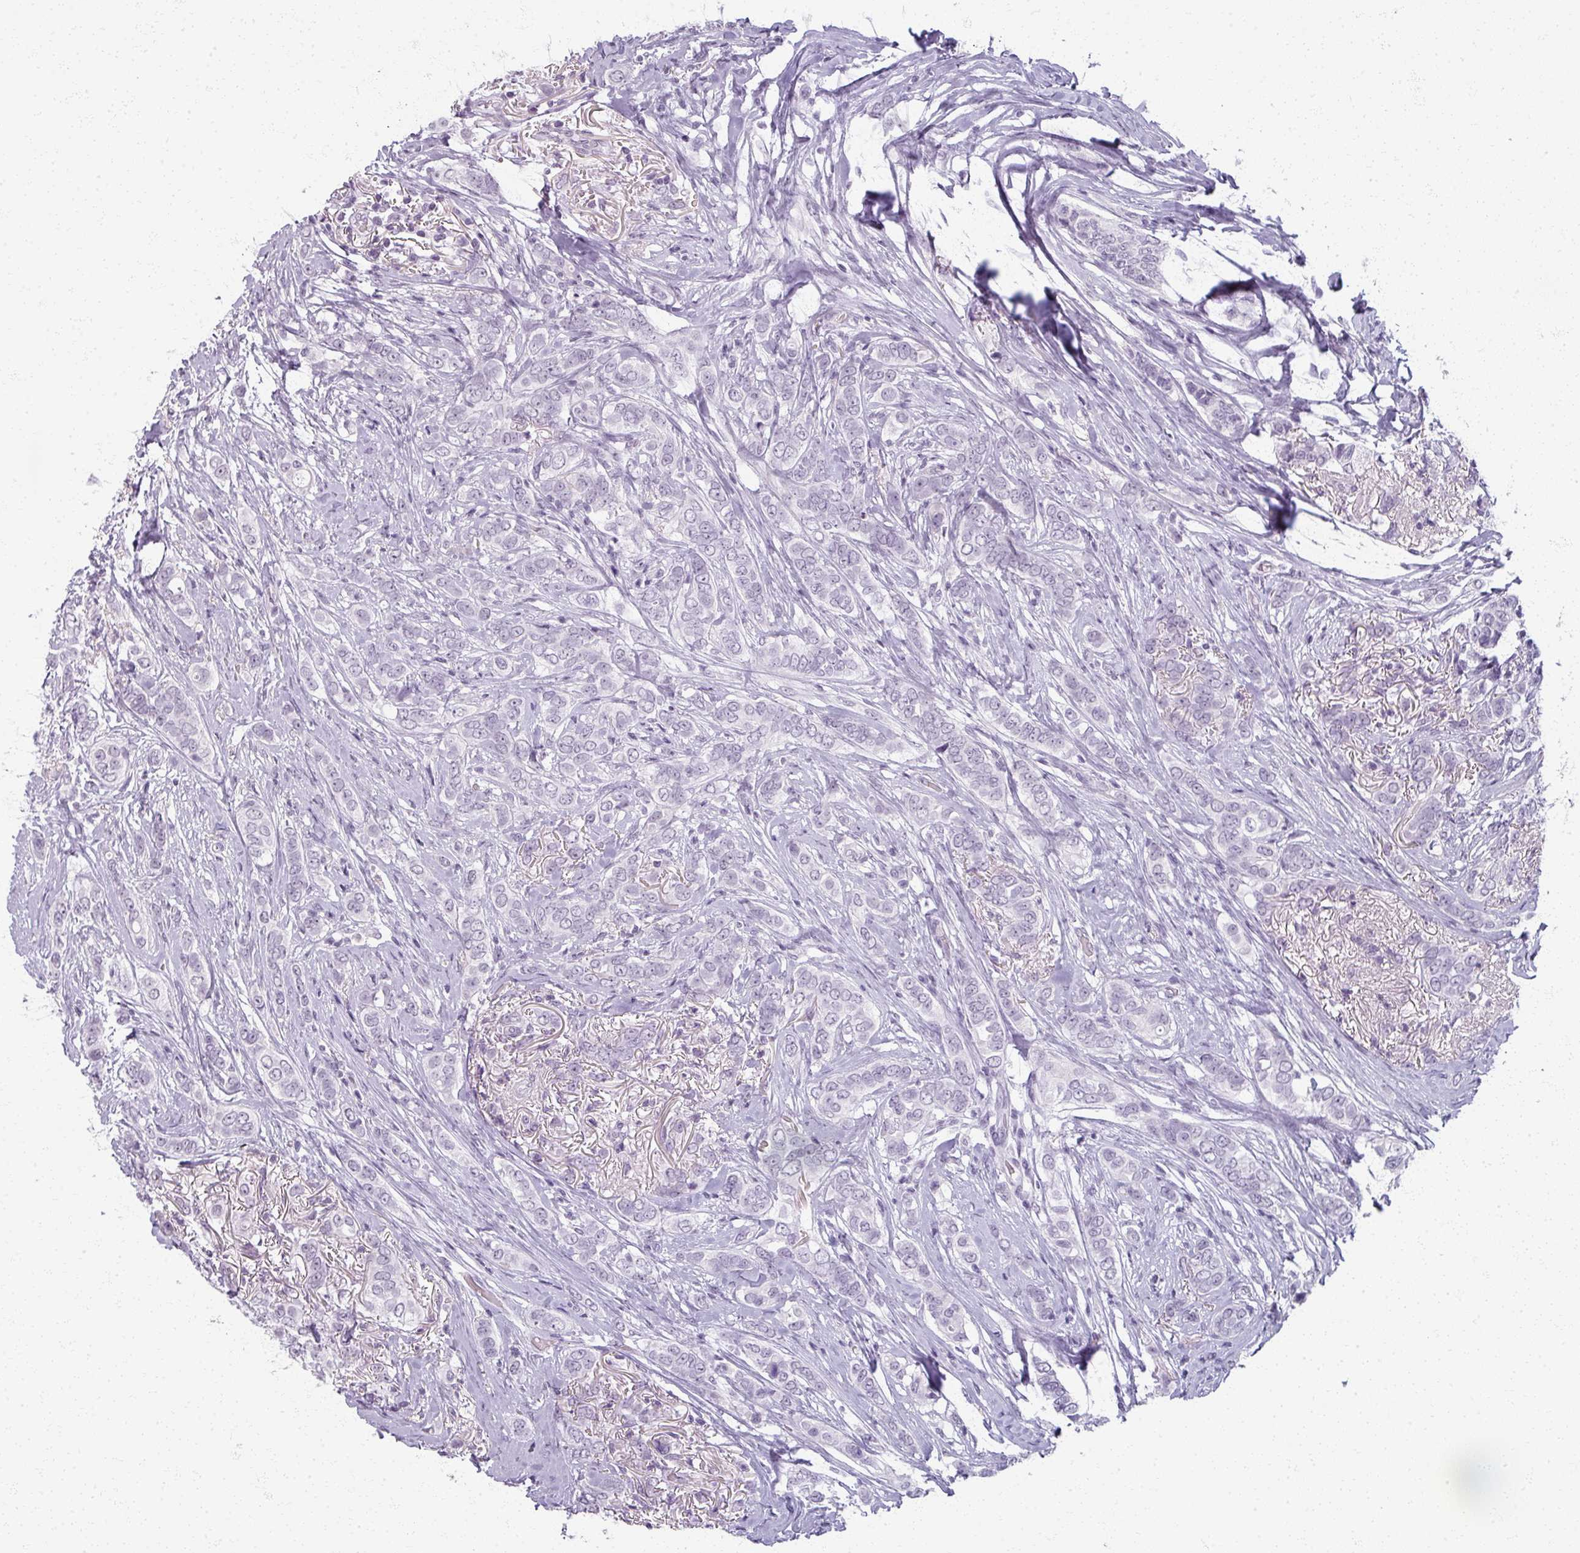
{"staining": {"intensity": "negative", "quantity": "none", "location": "none"}, "tissue": "breast cancer", "cell_type": "Tumor cells", "image_type": "cancer", "snomed": [{"axis": "morphology", "description": "Lobular carcinoma"}, {"axis": "topography", "description": "Breast"}], "caption": "Immunohistochemistry (IHC) photomicrograph of neoplastic tissue: breast lobular carcinoma stained with DAB (3,3'-diaminobenzidine) reveals no significant protein expression in tumor cells.", "gene": "RFPL2", "patient": {"sex": "female", "age": 51}}